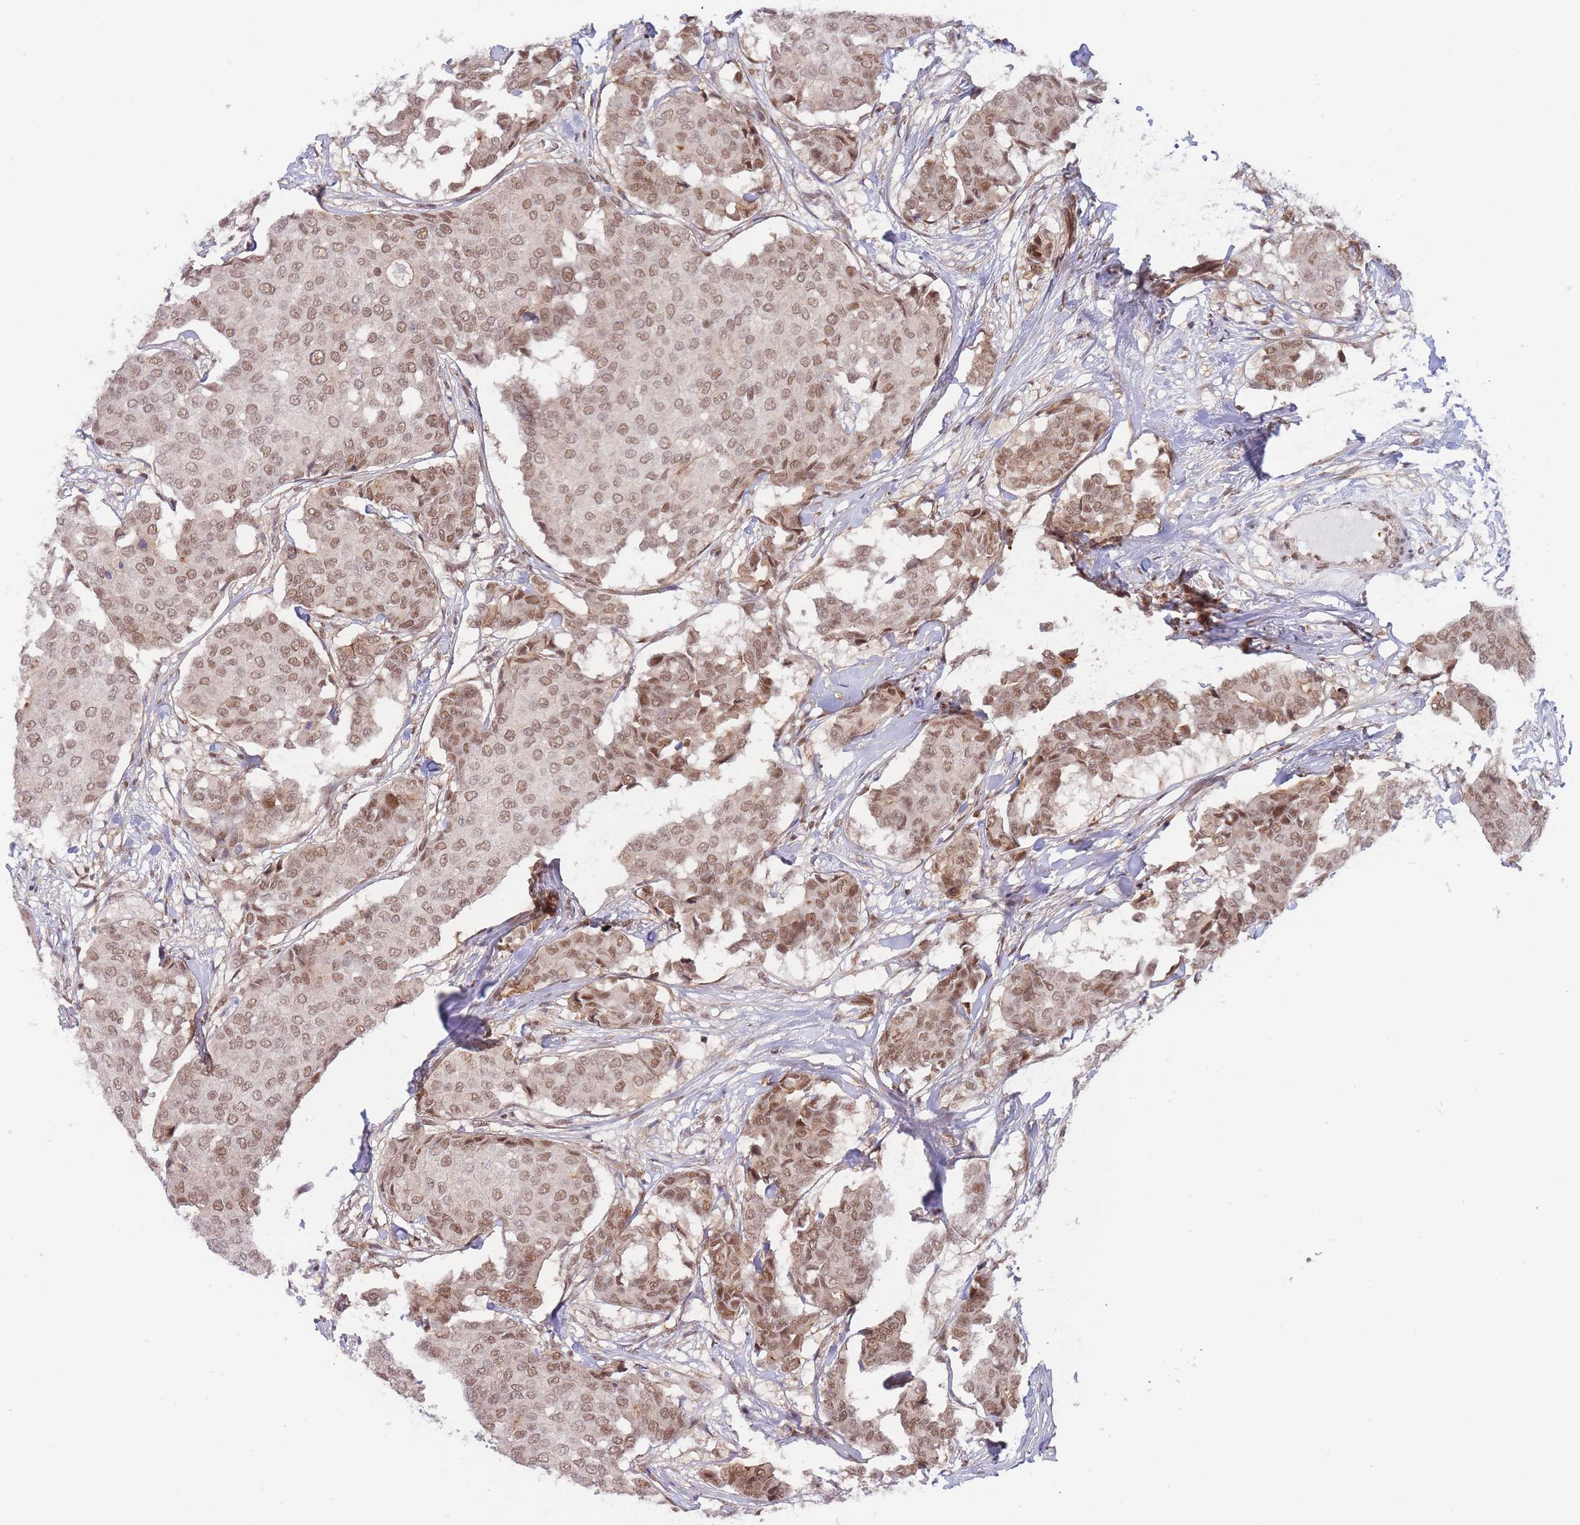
{"staining": {"intensity": "moderate", "quantity": ">75%", "location": "cytoplasmic/membranous,nuclear"}, "tissue": "breast cancer", "cell_type": "Tumor cells", "image_type": "cancer", "snomed": [{"axis": "morphology", "description": "Duct carcinoma"}, {"axis": "topography", "description": "Breast"}], "caption": "Immunohistochemical staining of human breast cancer (invasive ductal carcinoma) displays medium levels of moderate cytoplasmic/membranous and nuclear positivity in about >75% of tumor cells. (DAB IHC with brightfield microscopy, high magnification).", "gene": "BOD1L1", "patient": {"sex": "female", "age": 75}}